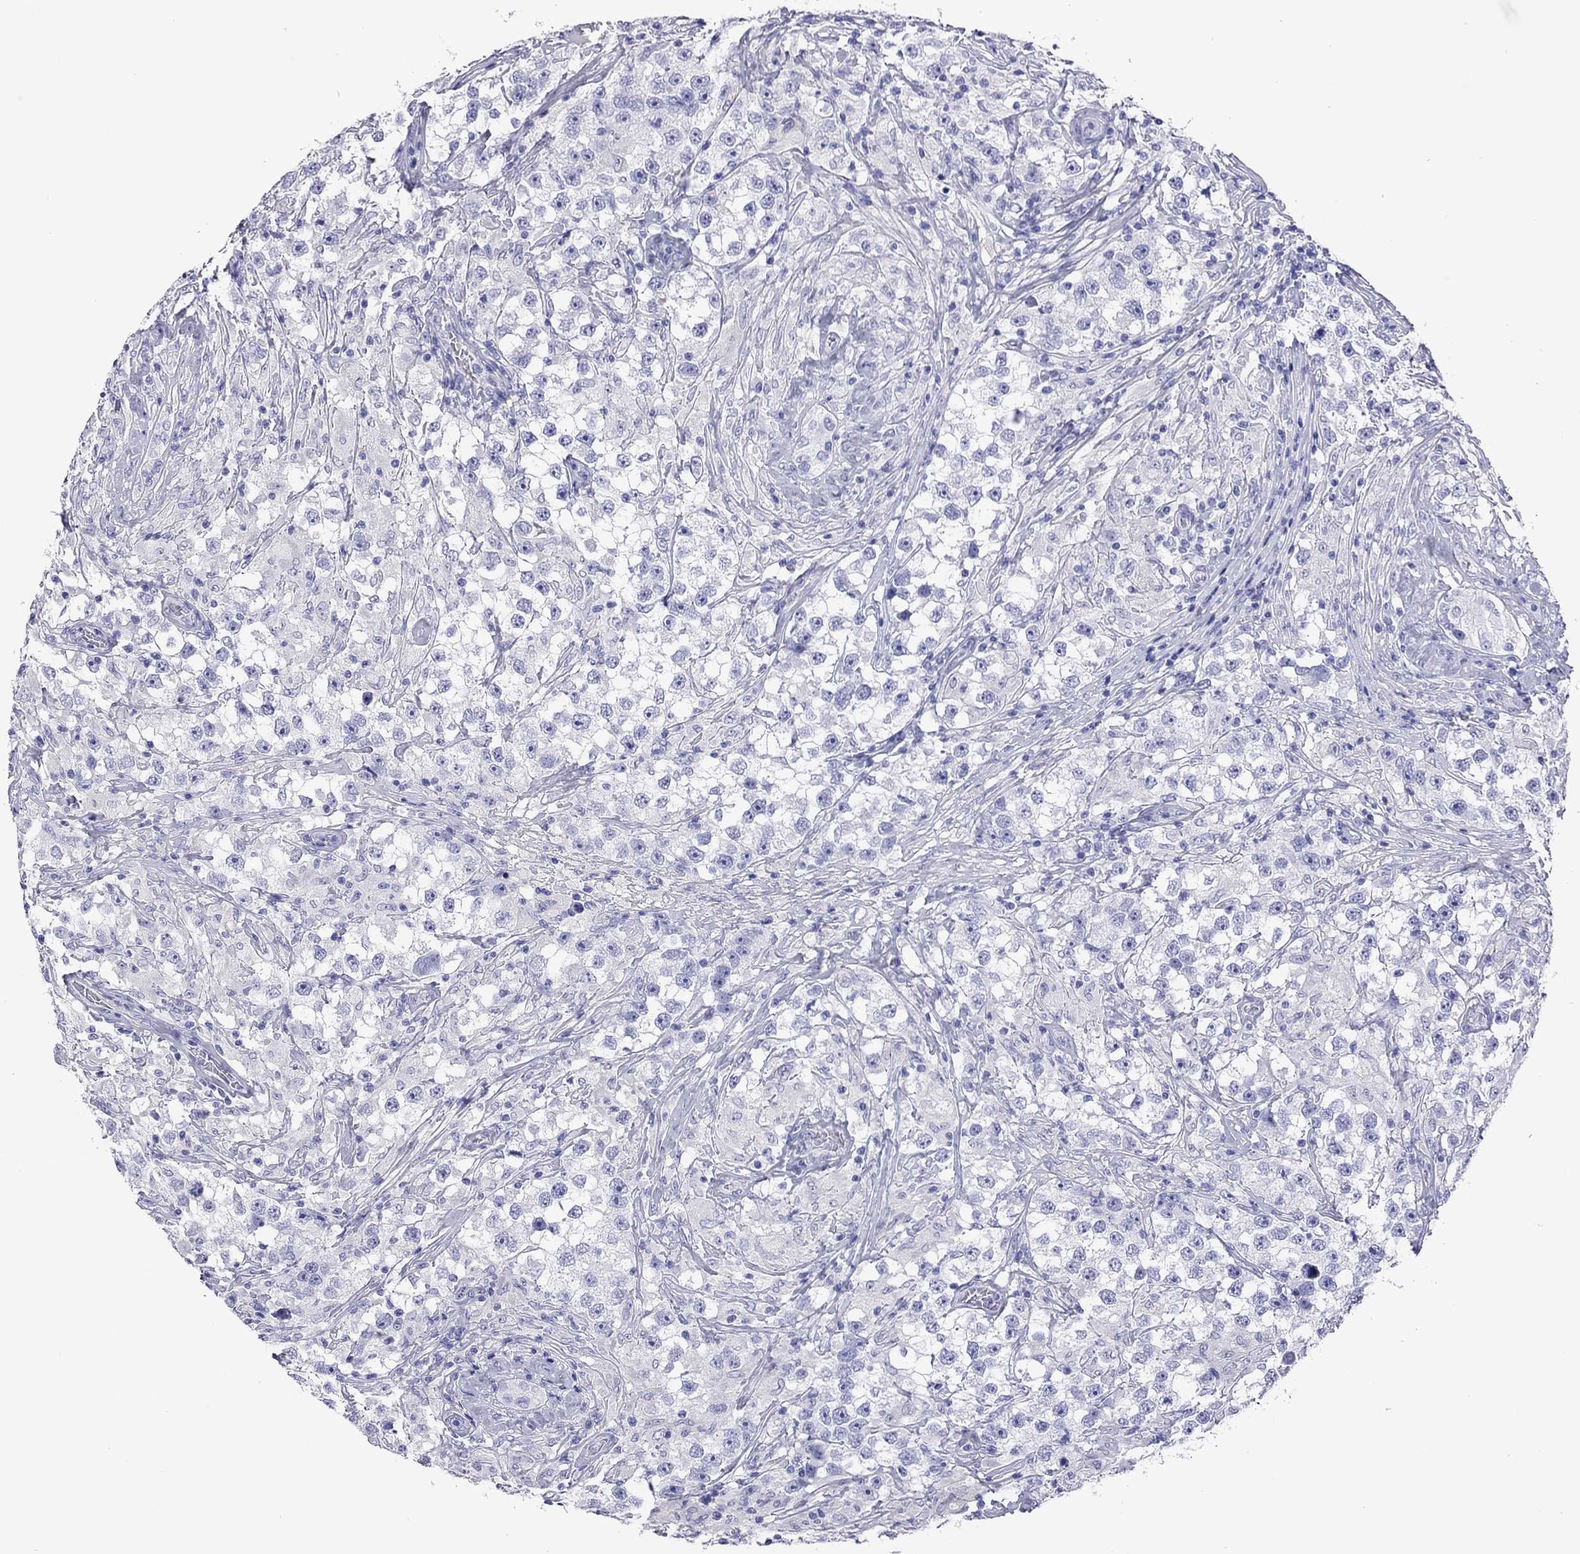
{"staining": {"intensity": "negative", "quantity": "none", "location": "none"}, "tissue": "testis cancer", "cell_type": "Tumor cells", "image_type": "cancer", "snomed": [{"axis": "morphology", "description": "Seminoma, NOS"}, {"axis": "topography", "description": "Testis"}], "caption": "Testis seminoma was stained to show a protein in brown. There is no significant staining in tumor cells.", "gene": "KIAA2012", "patient": {"sex": "male", "age": 46}}